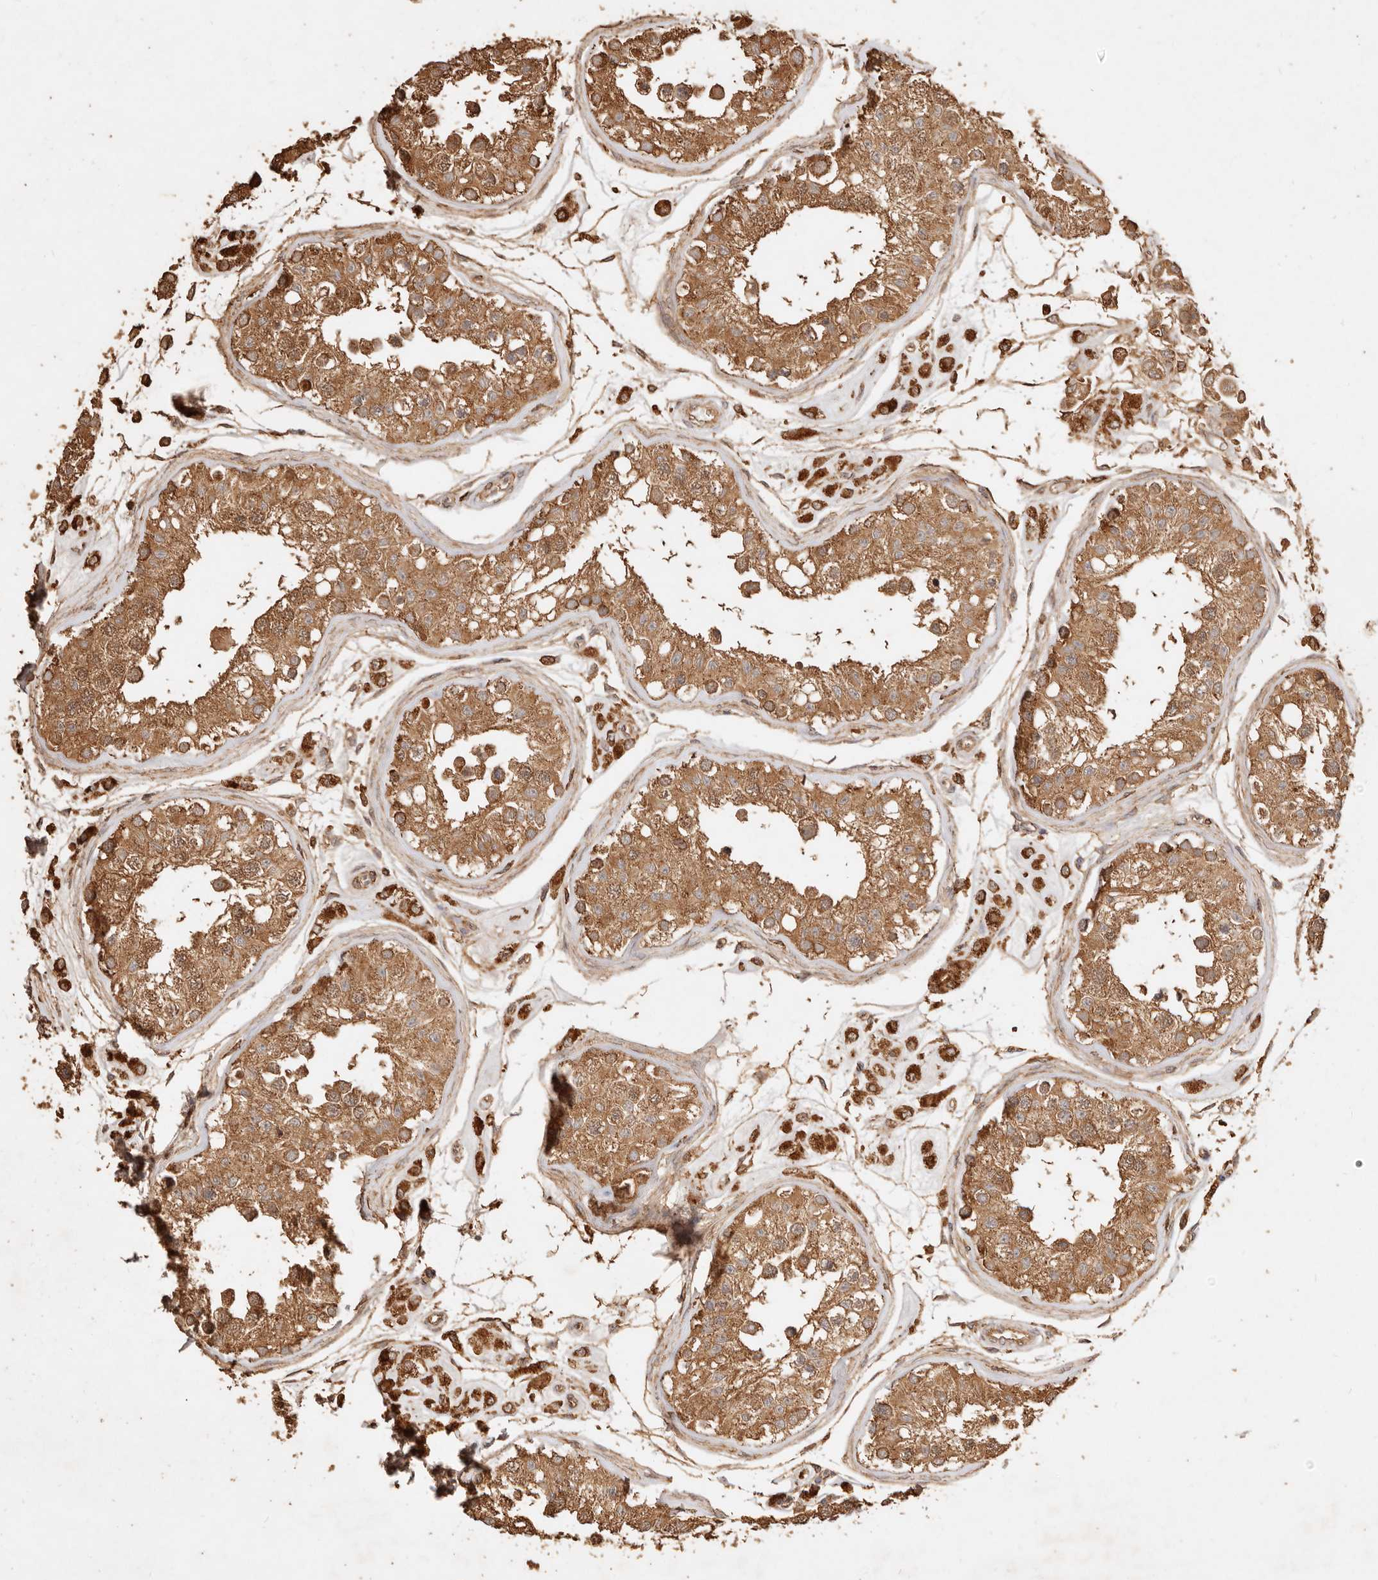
{"staining": {"intensity": "moderate", "quantity": ">75%", "location": "cytoplasmic/membranous"}, "tissue": "testis", "cell_type": "Cells in seminiferous ducts", "image_type": "normal", "snomed": [{"axis": "morphology", "description": "Normal tissue, NOS"}, {"axis": "morphology", "description": "Adenocarcinoma, metastatic, NOS"}, {"axis": "topography", "description": "Testis"}], "caption": "Immunohistochemistry (IHC) of unremarkable human testis demonstrates medium levels of moderate cytoplasmic/membranous expression in approximately >75% of cells in seminiferous ducts.", "gene": "FAM180B", "patient": {"sex": "male", "age": 26}}